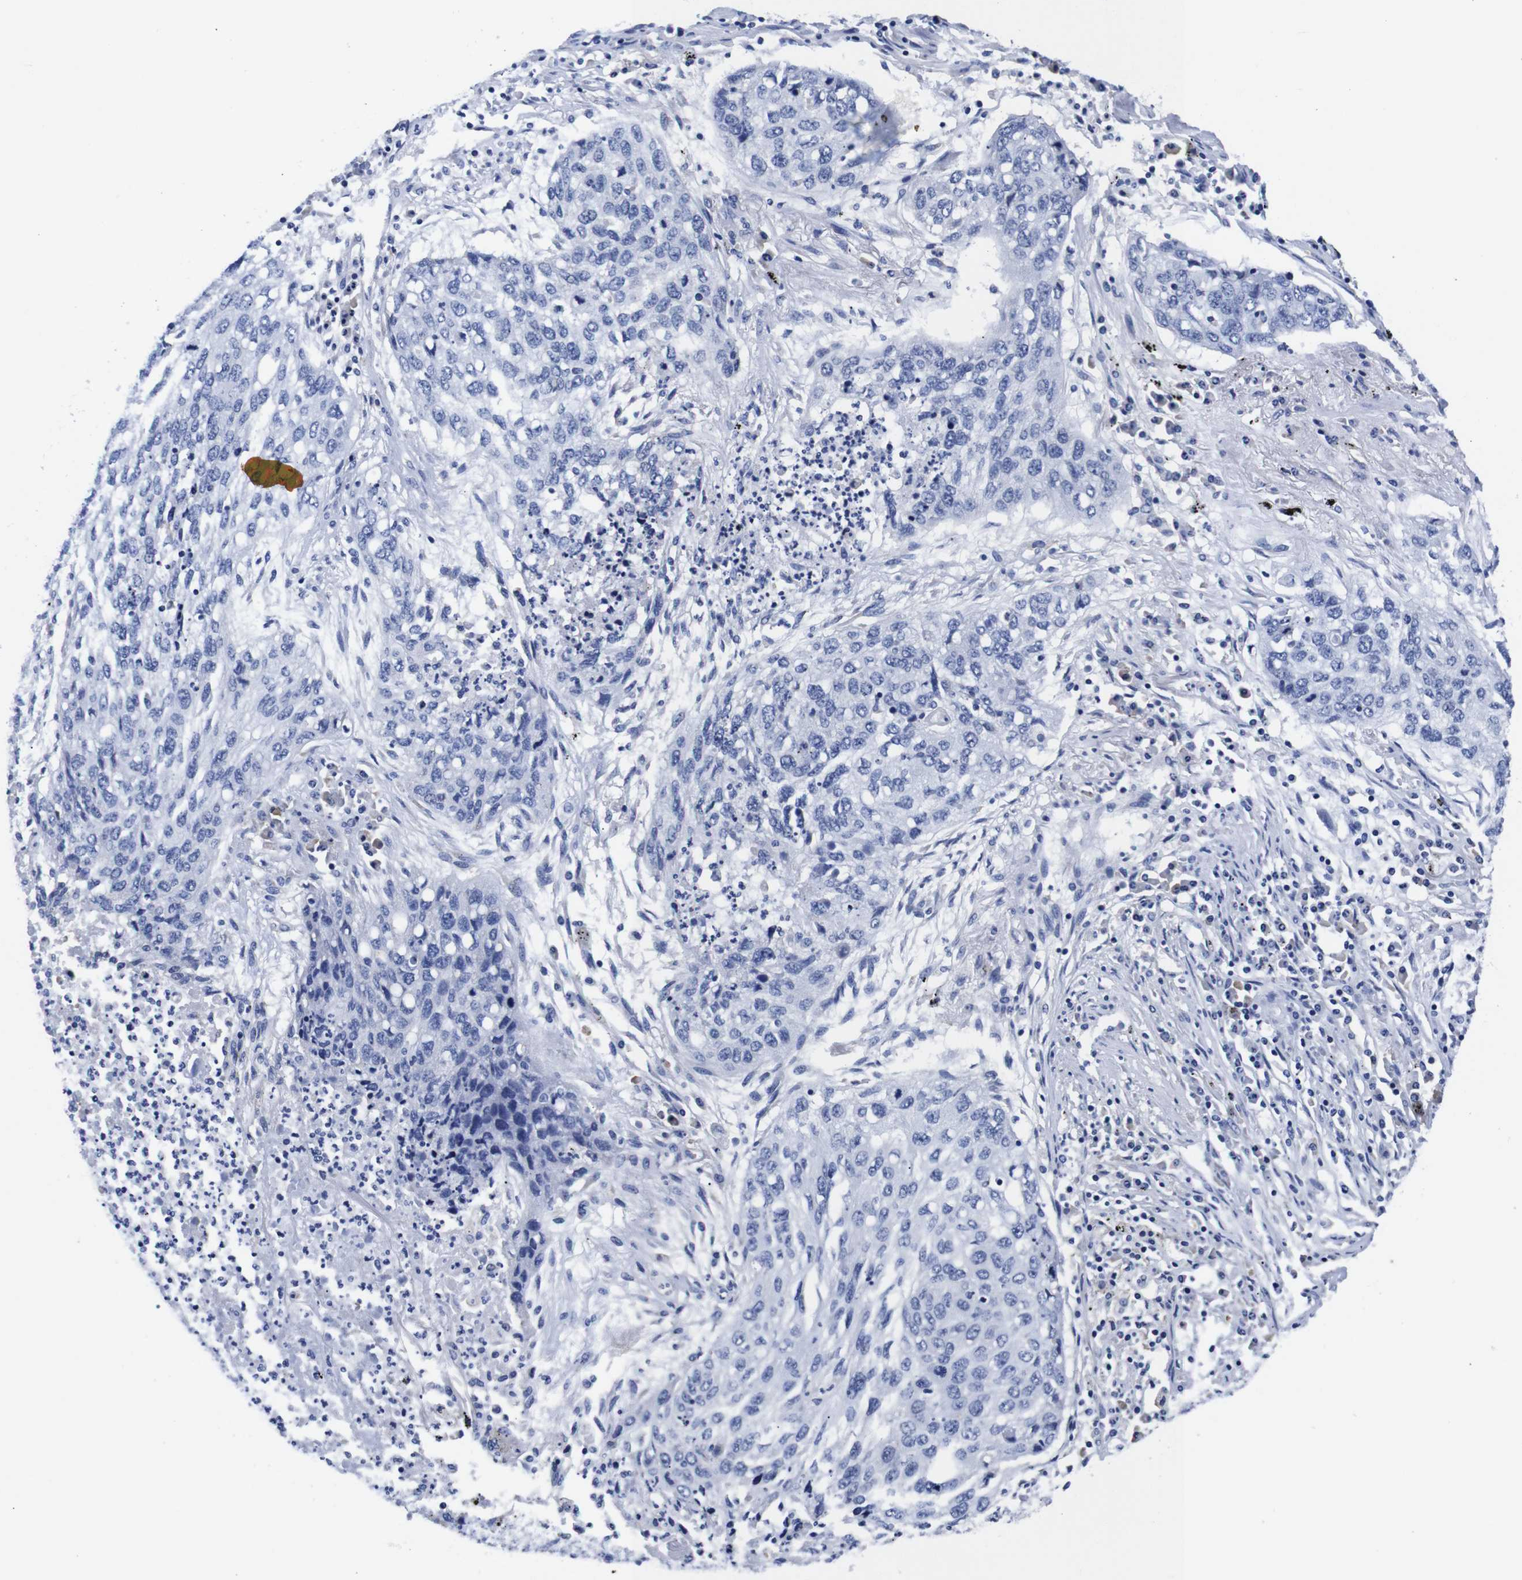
{"staining": {"intensity": "negative", "quantity": "none", "location": "none"}, "tissue": "lung cancer", "cell_type": "Tumor cells", "image_type": "cancer", "snomed": [{"axis": "morphology", "description": "Squamous cell carcinoma, NOS"}, {"axis": "topography", "description": "Lung"}], "caption": "The photomicrograph shows no significant positivity in tumor cells of lung cancer (squamous cell carcinoma).", "gene": "CLEC4G", "patient": {"sex": "female", "age": 63}}